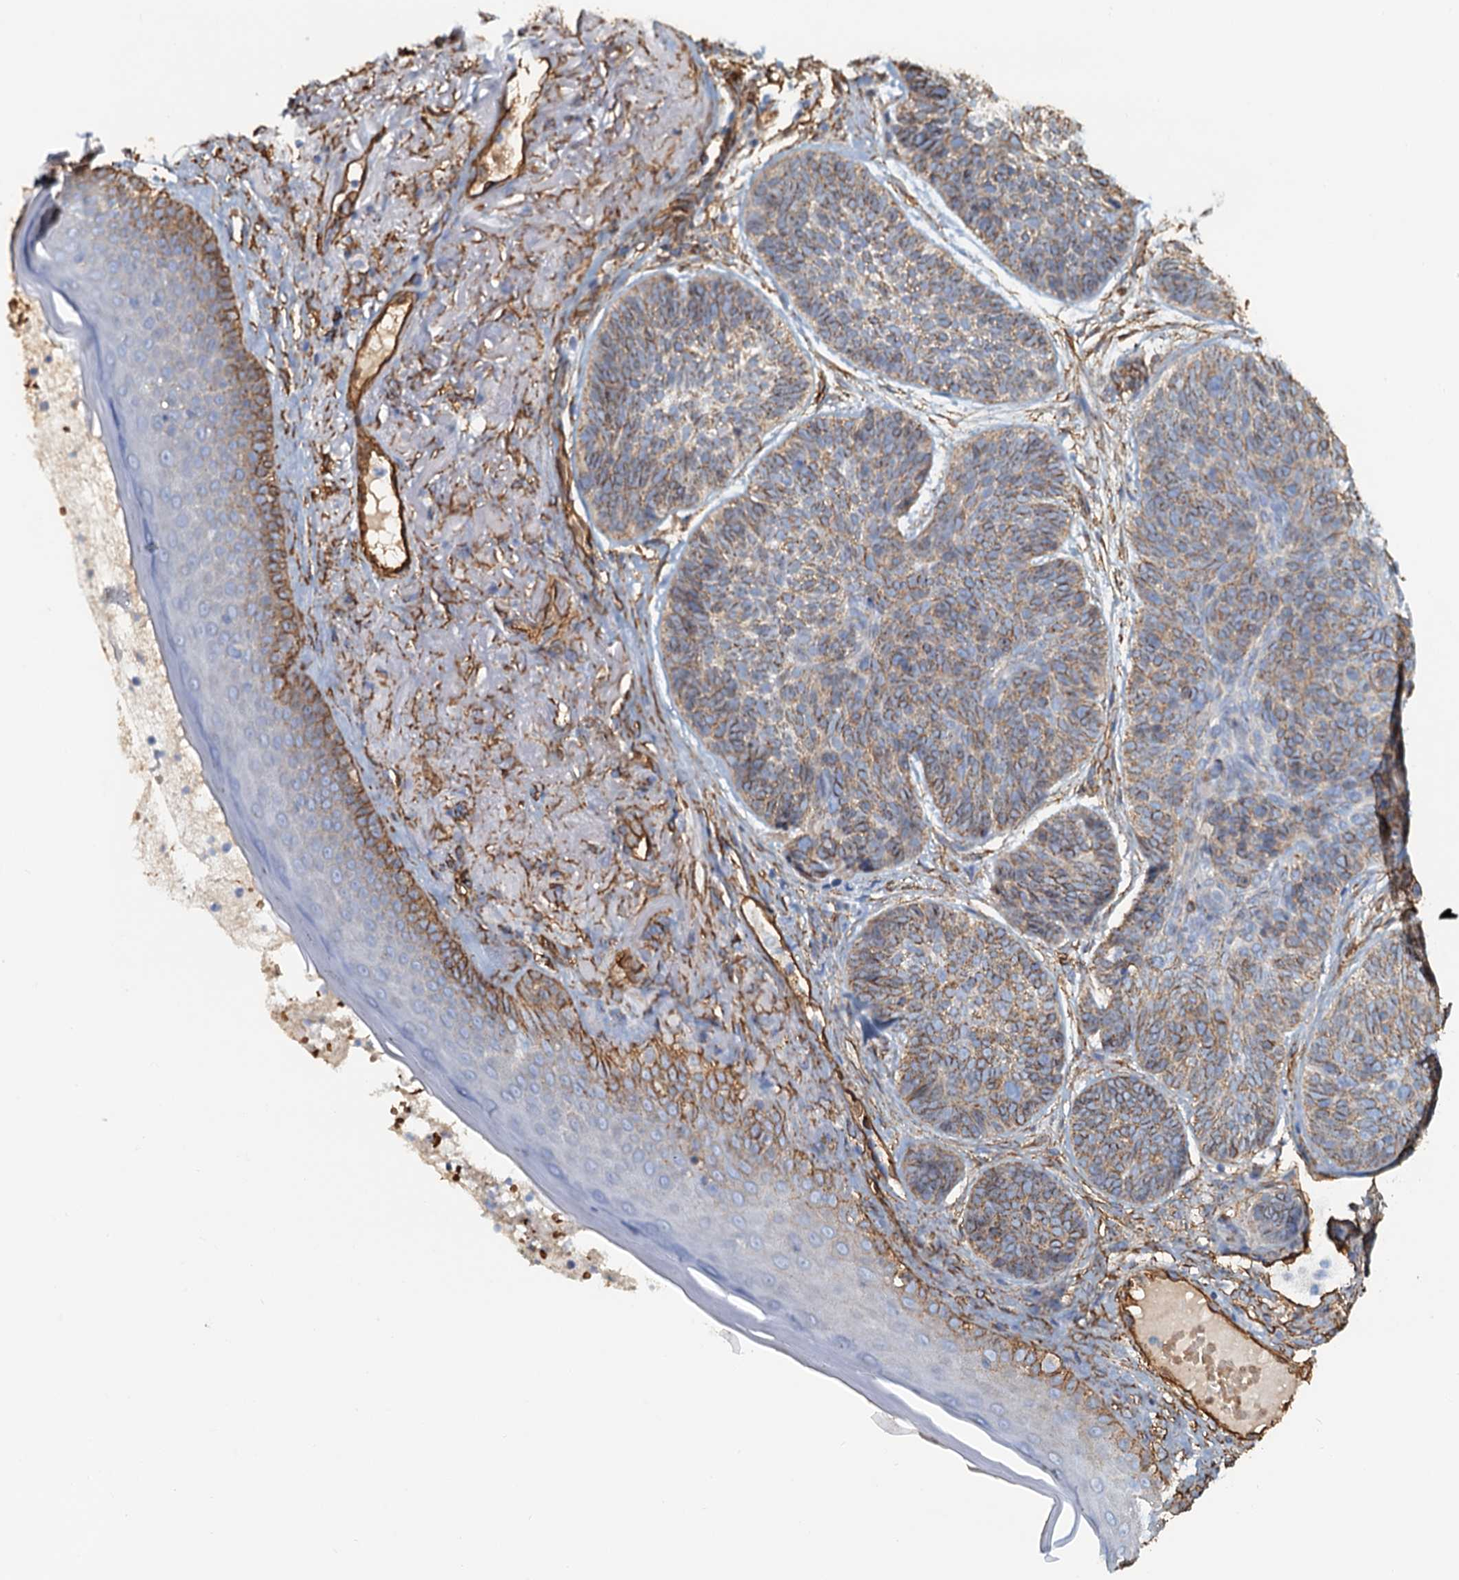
{"staining": {"intensity": "weak", "quantity": ">75%", "location": "cytoplasmic/membranous"}, "tissue": "skin cancer", "cell_type": "Tumor cells", "image_type": "cancer", "snomed": [{"axis": "morphology", "description": "Normal tissue, NOS"}, {"axis": "morphology", "description": "Basal cell carcinoma"}, {"axis": "topography", "description": "Skin"}], "caption": "Immunohistochemical staining of skin basal cell carcinoma displays low levels of weak cytoplasmic/membranous expression in about >75% of tumor cells. The staining is performed using DAB brown chromogen to label protein expression. The nuclei are counter-stained blue using hematoxylin.", "gene": "DGKG", "patient": {"sex": "male", "age": 66}}